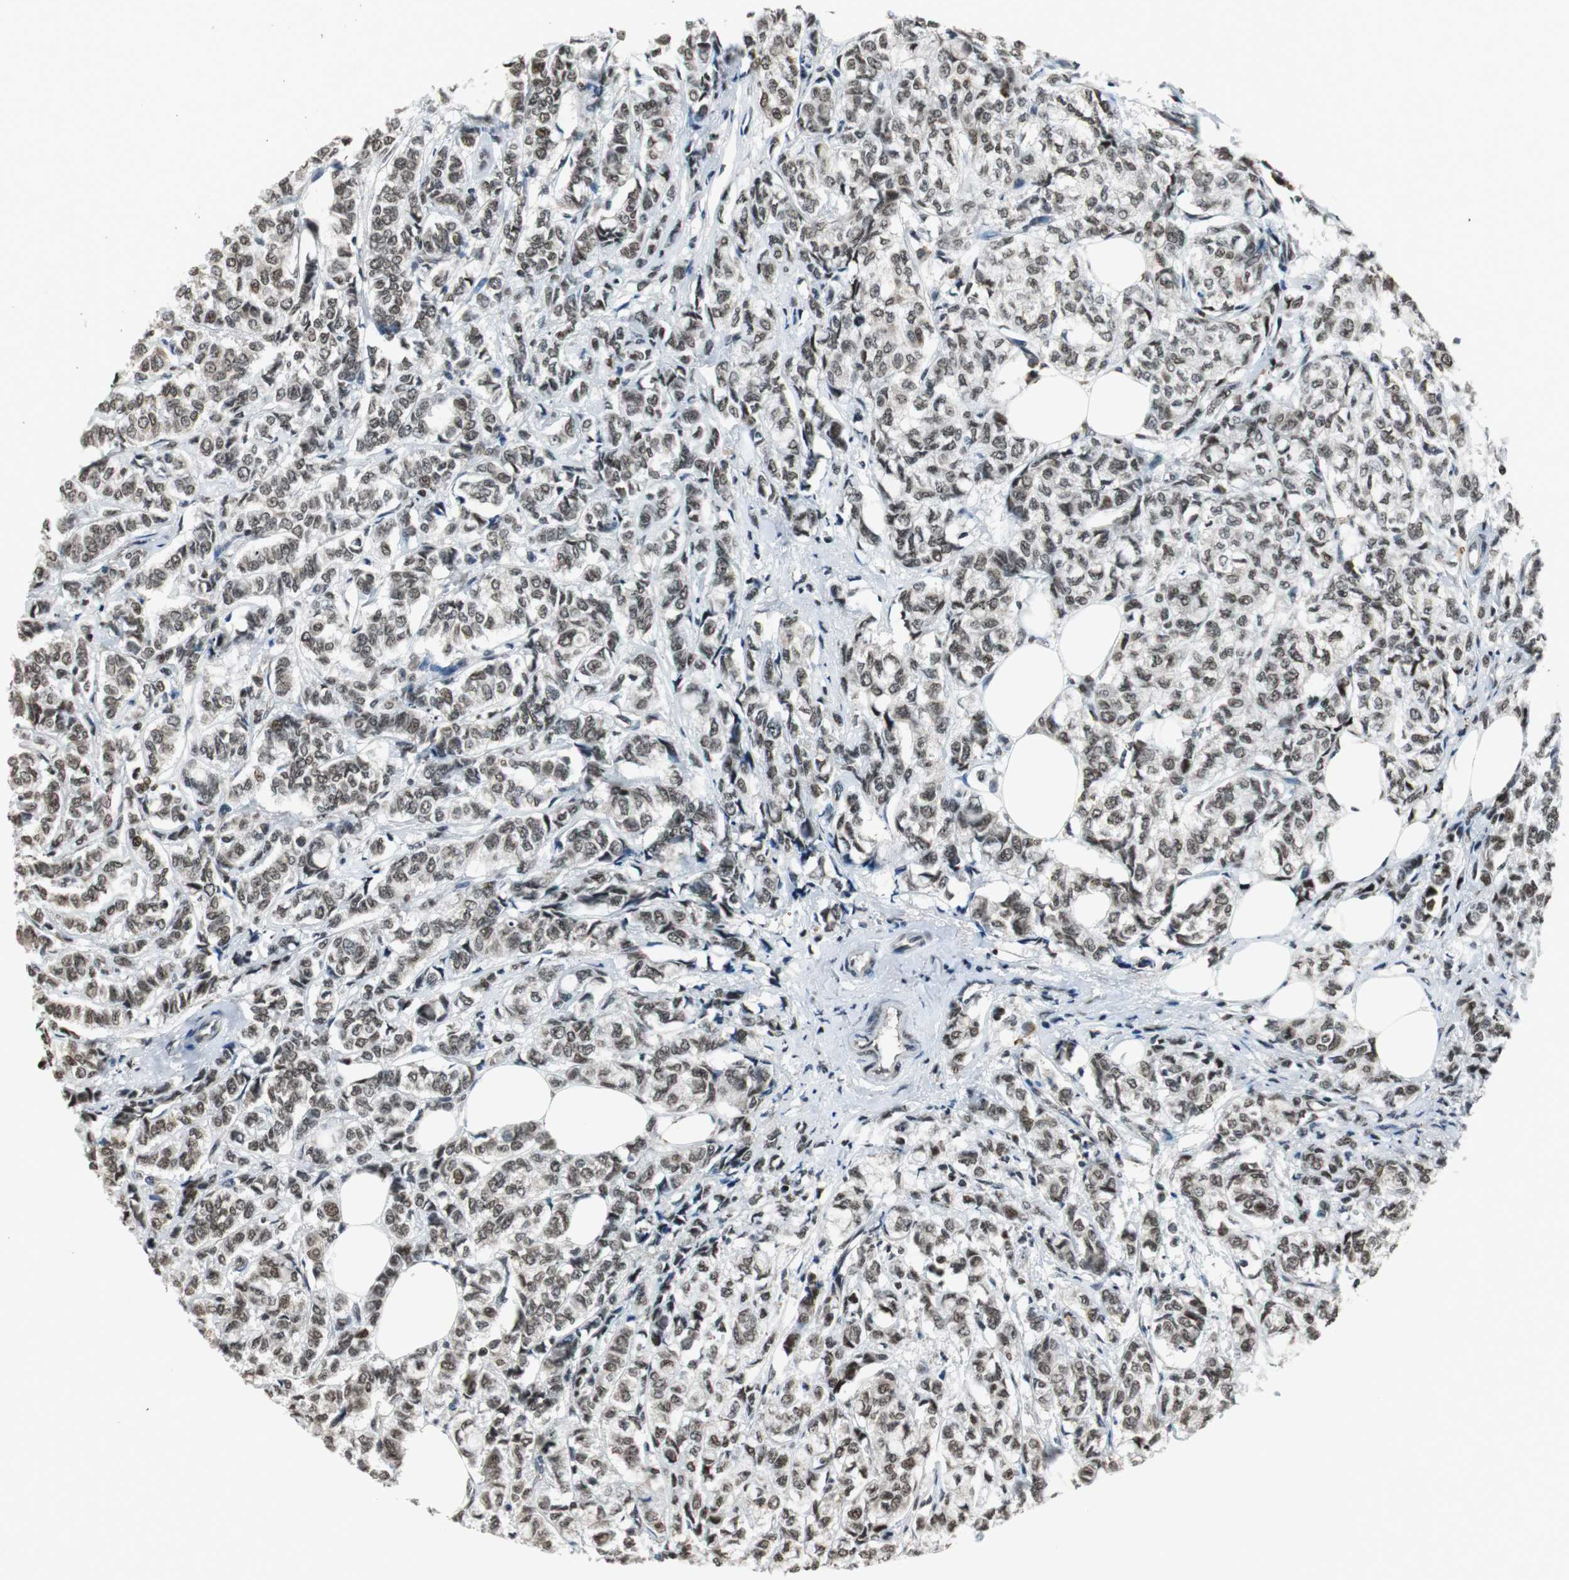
{"staining": {"intensity": "moderate", "quantity": ">75%", "location": "cytoplasmic/membranous,nuclear"}, "tissue": "breast cancer", "cell_type": "Tumor cells", "image_type": "cancer", "snomed": [{"axis": "morphology", "description": "Lobular carcinoma"}, {"axis": "topography", "description": "Breast"}], "caption": "Immunohistochemistry staining of breast cancer (lobular carcinoma), which displays medium levels of moderate cytoplasmic/membranous and nuclear positivity in approximately >75% of tumor cells indicating moderate cytoplasmic/membranous and nuclear protein positivity. The staining was performed using DAB (3,3'-diaminobenzidine) (brown) for protein detection and nuclei were counterstained in hematoxylin (blue).", "gene": "REST", "patient": {"sex": "female", "age": 60}}